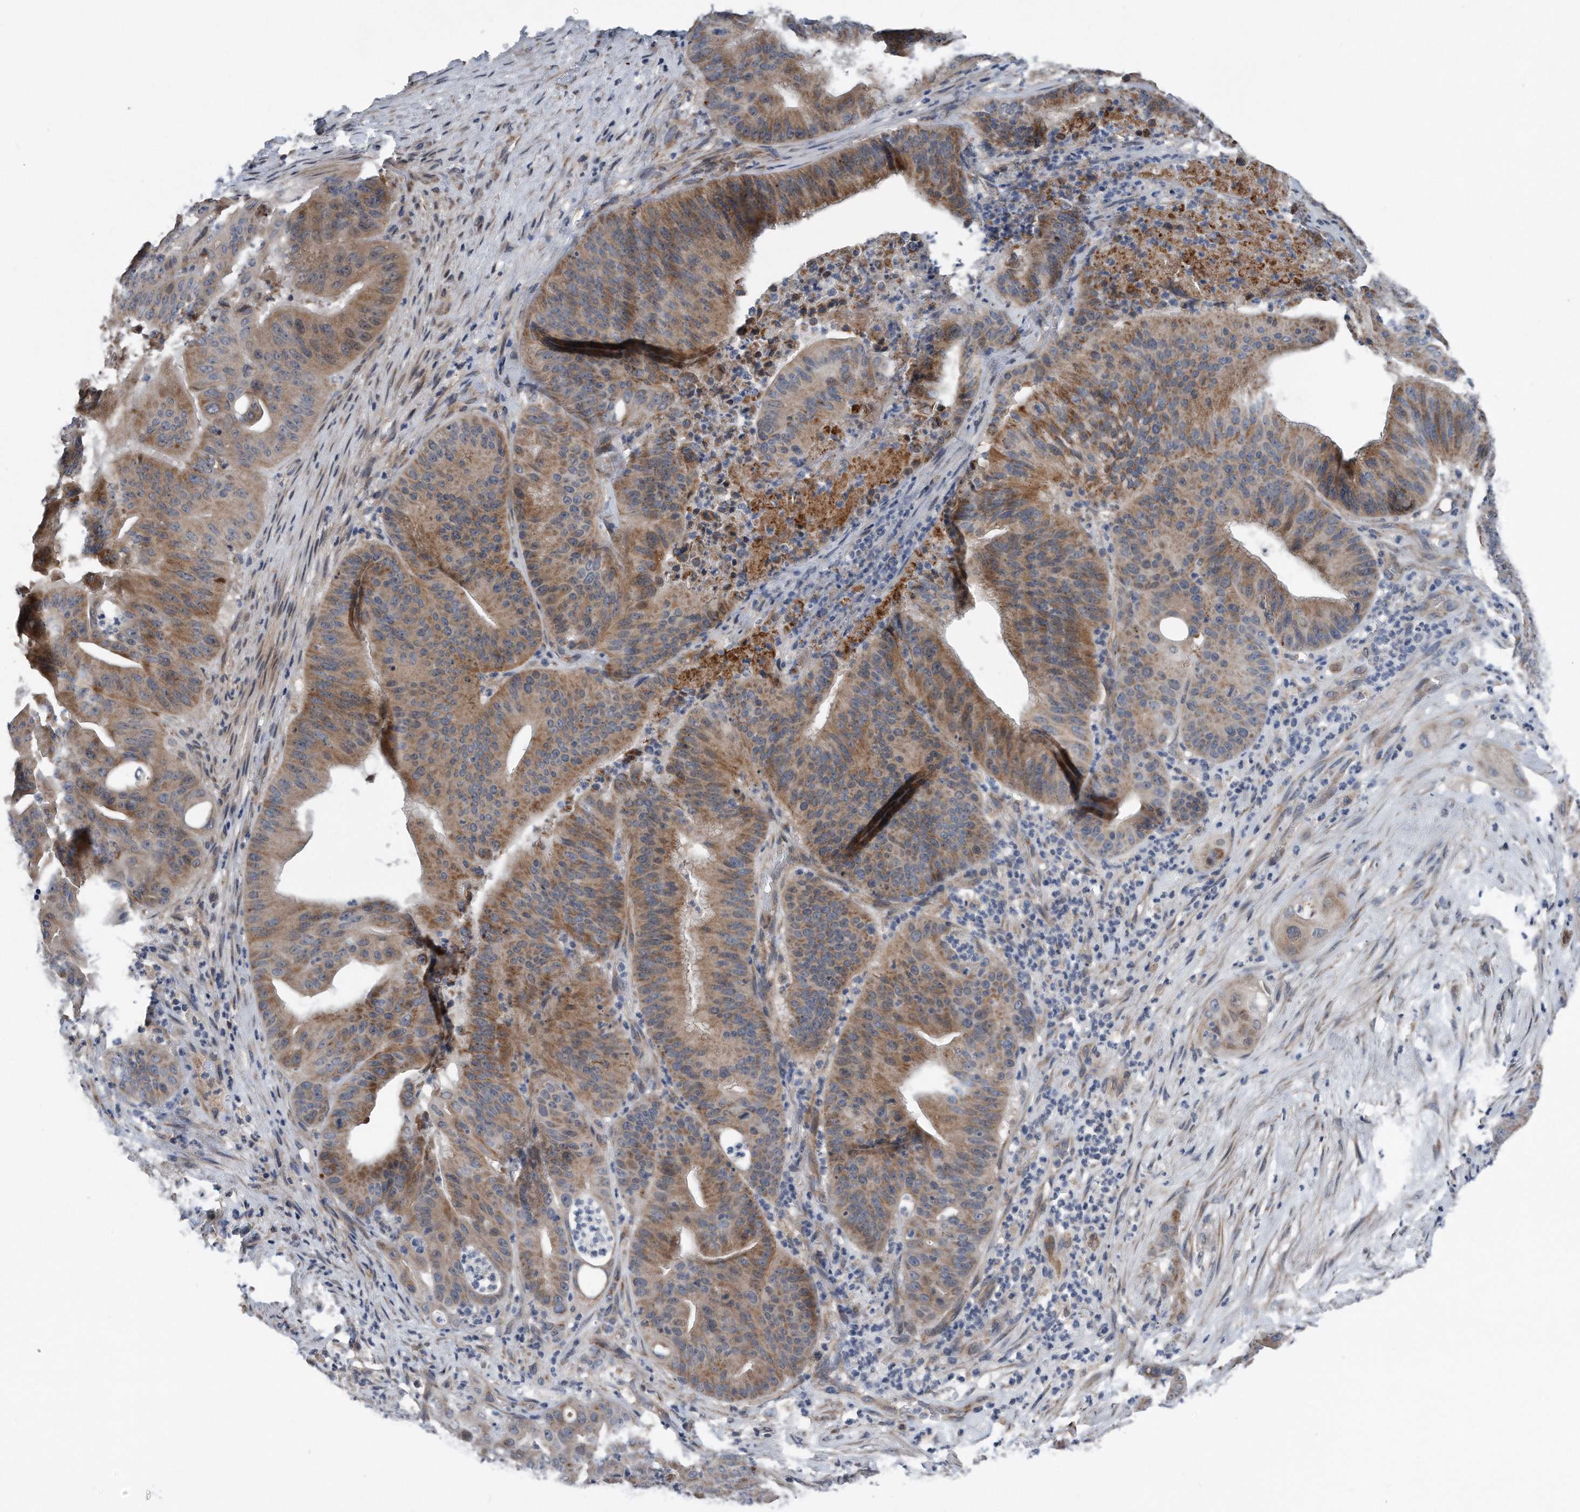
{"staining": {"intensity": "moderate", "quantity": ">75%", "location": "cytoplasmic/membranous"}, "tissue": "pancreatic cancer", "cell_type": "Tumor cells", "image_type": "cancer", "snomed": [{"axis": "morphology", "description": "Adenocarcinoma, NOS"}, {"axis": "topography", "description": "Pancreas"}], "caption": "Protein analysis of pancreatic adenocarcinoma tissue displays moderate cytoplasmic/membranous expression in approximately >75% of tumor cells. (Stains: DAB (3,3'-diaminobenzidine) in brown, nuclei in blue, Microscopy: brightfield microscopy at high magnification).", "gene": "DST", "patient": {"sex": "female", "age": 77}}